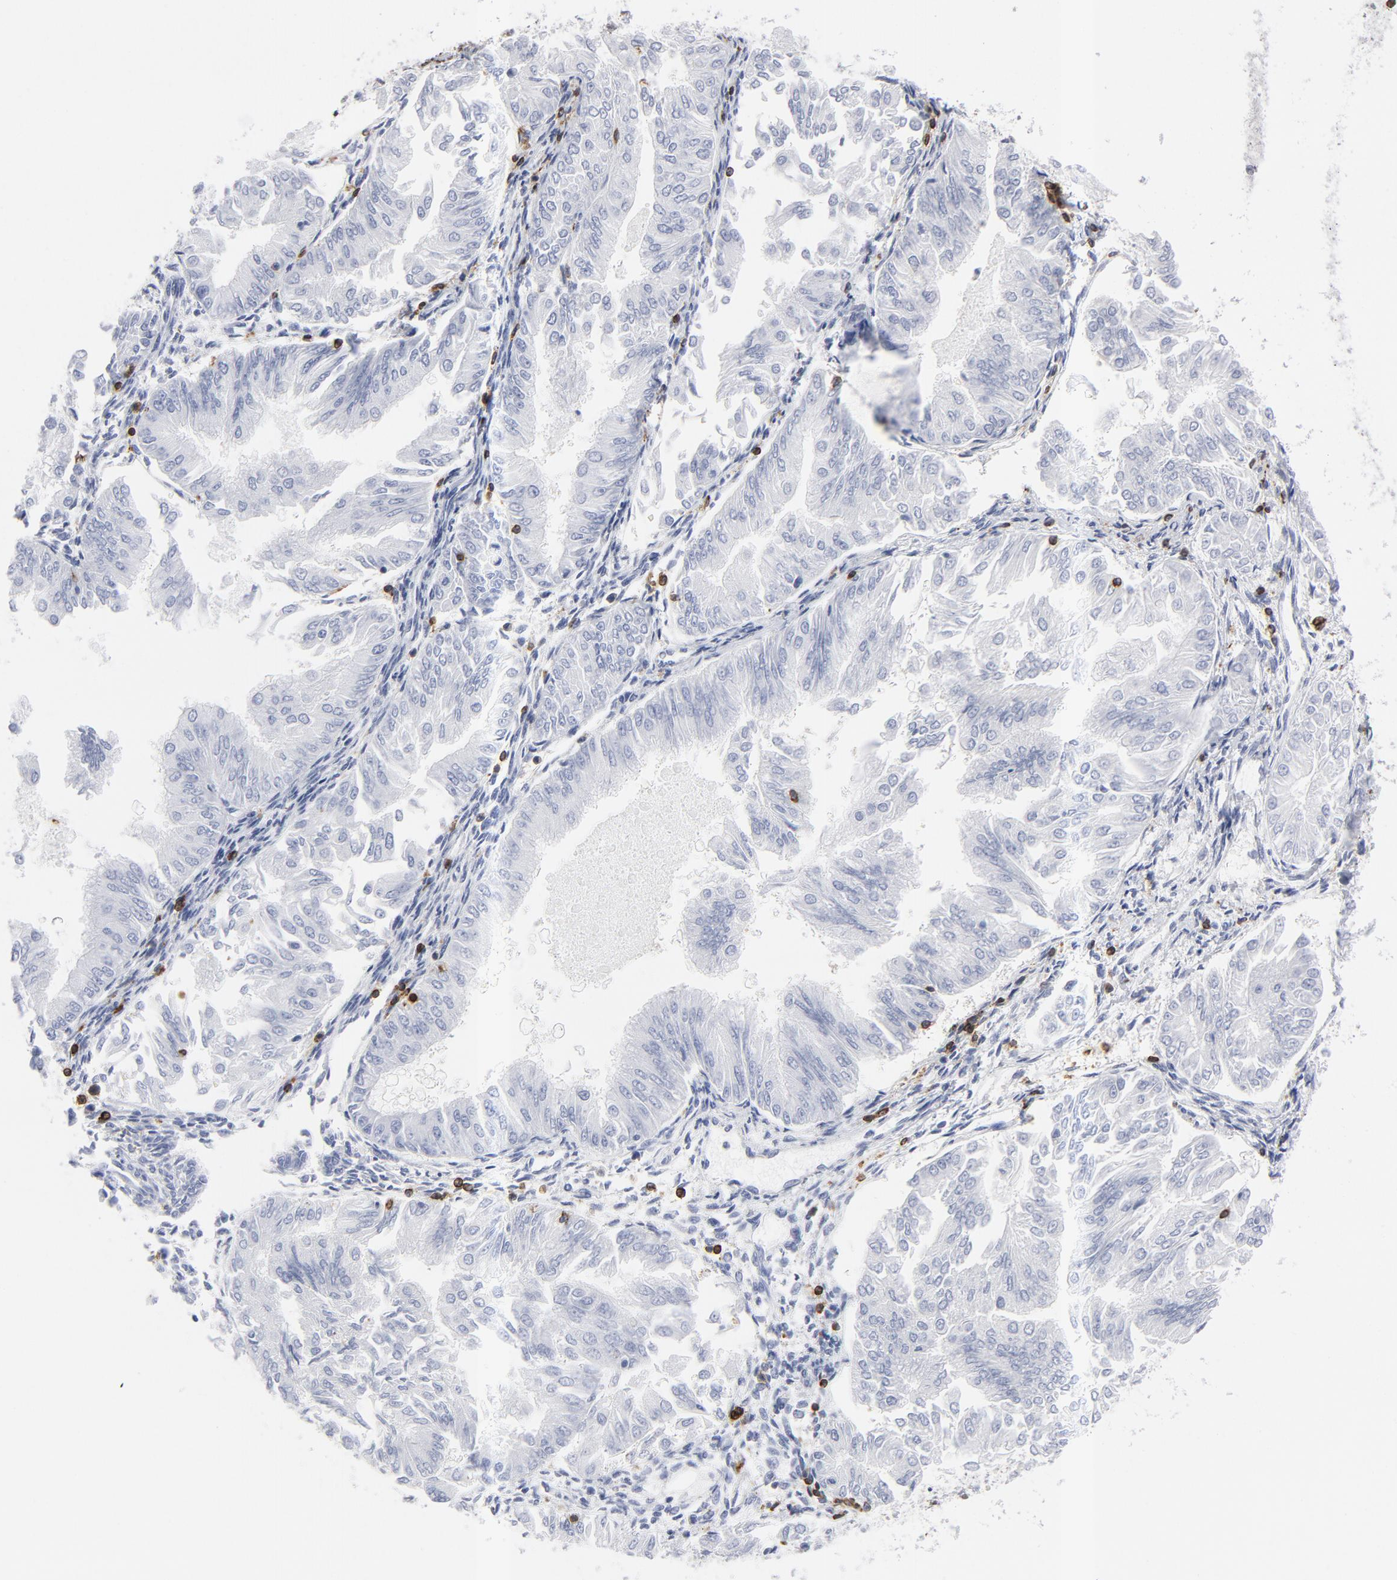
{"staining": {"intensity": "negative", "quantity": "none", "location": "none"}, "tissue": "endometrial cancer", "cell_type": "Tumor cells", "image_type": "cancer", "snomed": [{"axis": "morphology", "description": "Adenocarcinoma, NOS"}, {"axis": "topography", "description": "Endometrium"}], "caption": "Immunohistochemistry photomicrograph of endometrial adenocarcinoma stained for a protein (brown), which exhibits no positivity in tumor cells. (Stains: DAB immunohistochemistry with hematoxylin counter stain, Microscopy: brightfield microscopy at high magnification).", "gene": "CD2", "patient": {"sex": "female", "age": 53}}